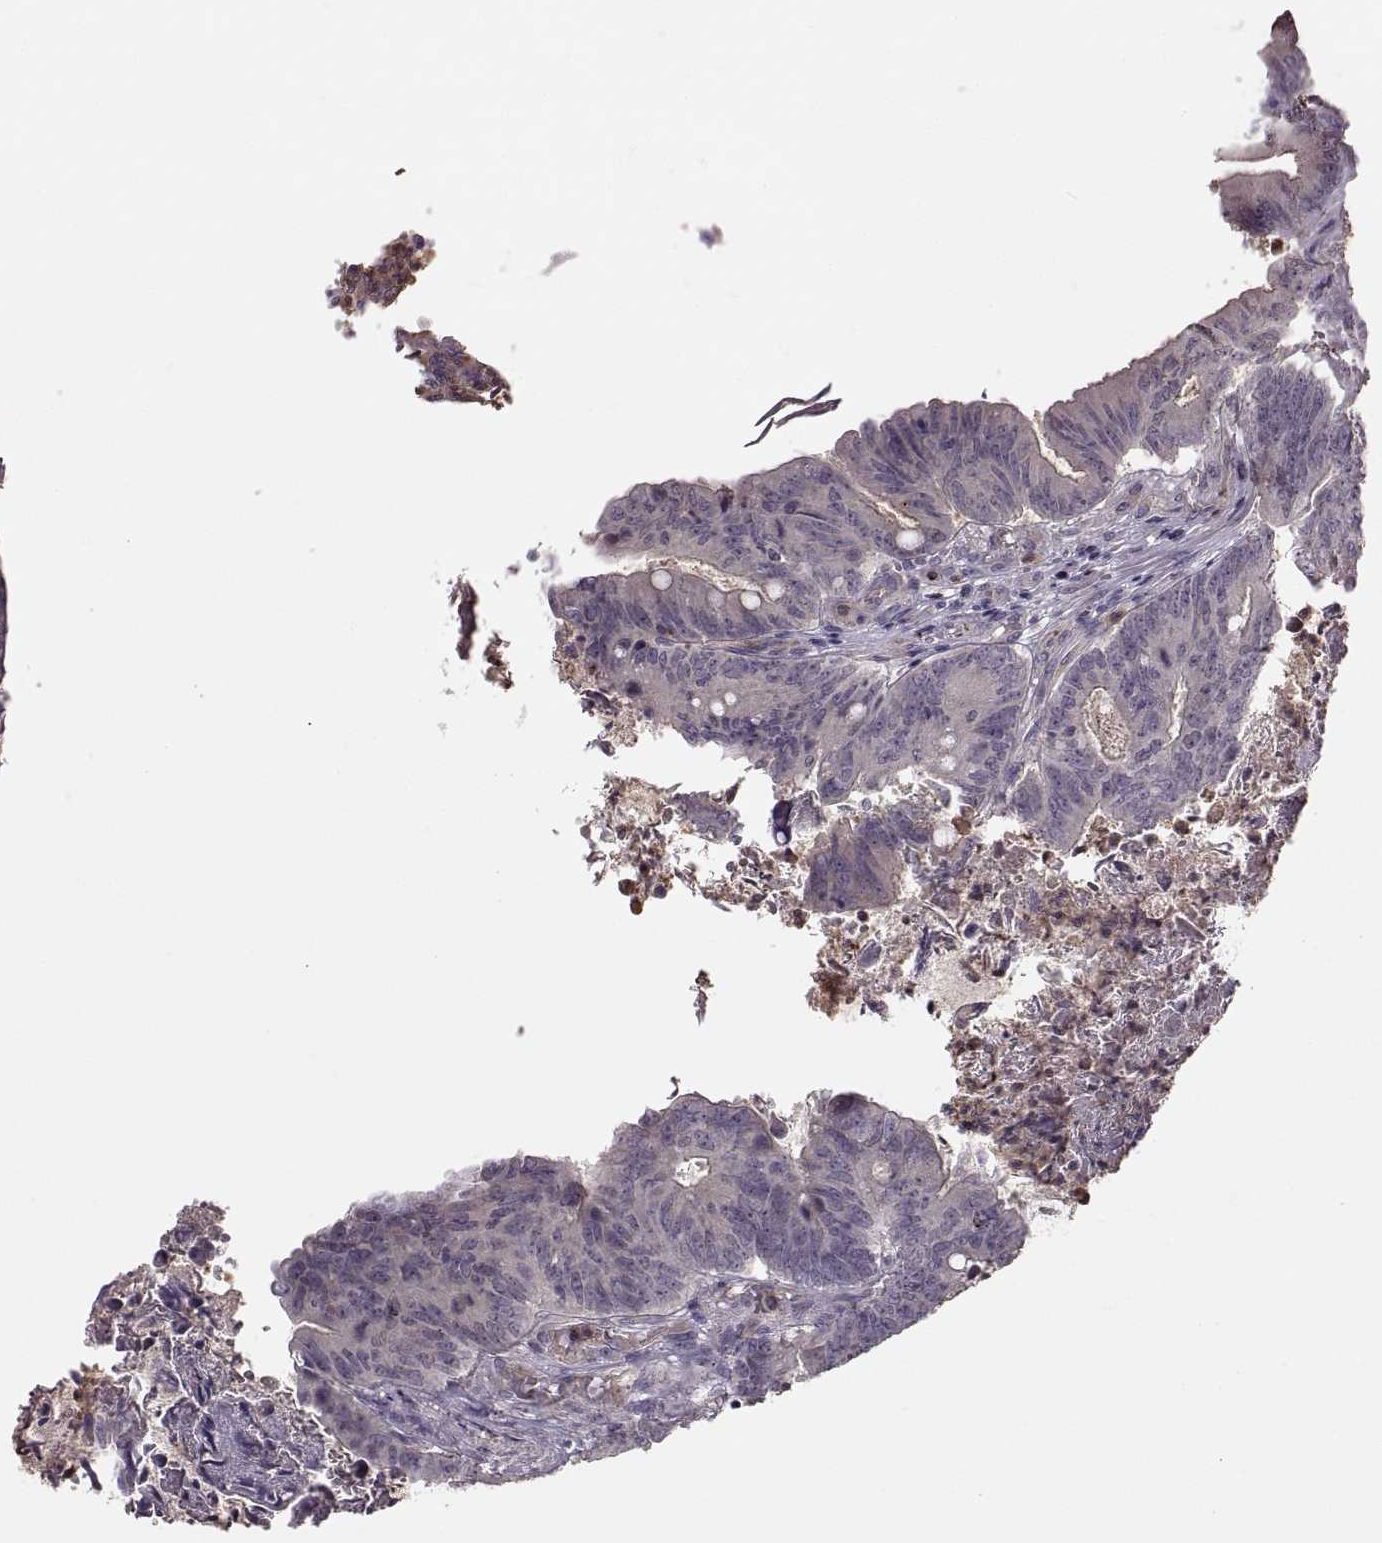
{"staining": {"intensity": "negative", "quantity": "none", "location": "none"}, "tissue": "colorectal cancer", "cell_type": "Tumor cells", "image_type": "cancer", "snomed": [{"axis": "morphology", "description": "Adenocarcinoma, NOS"}, {"axis": "topography", "description": "Colon"}], "caption": "Protein analysis of colorectal cancer demonstrates no significant positivity in tumor cells.", "gene": "PIERCE1", "patient": {"sex": "female", "age": 70}}